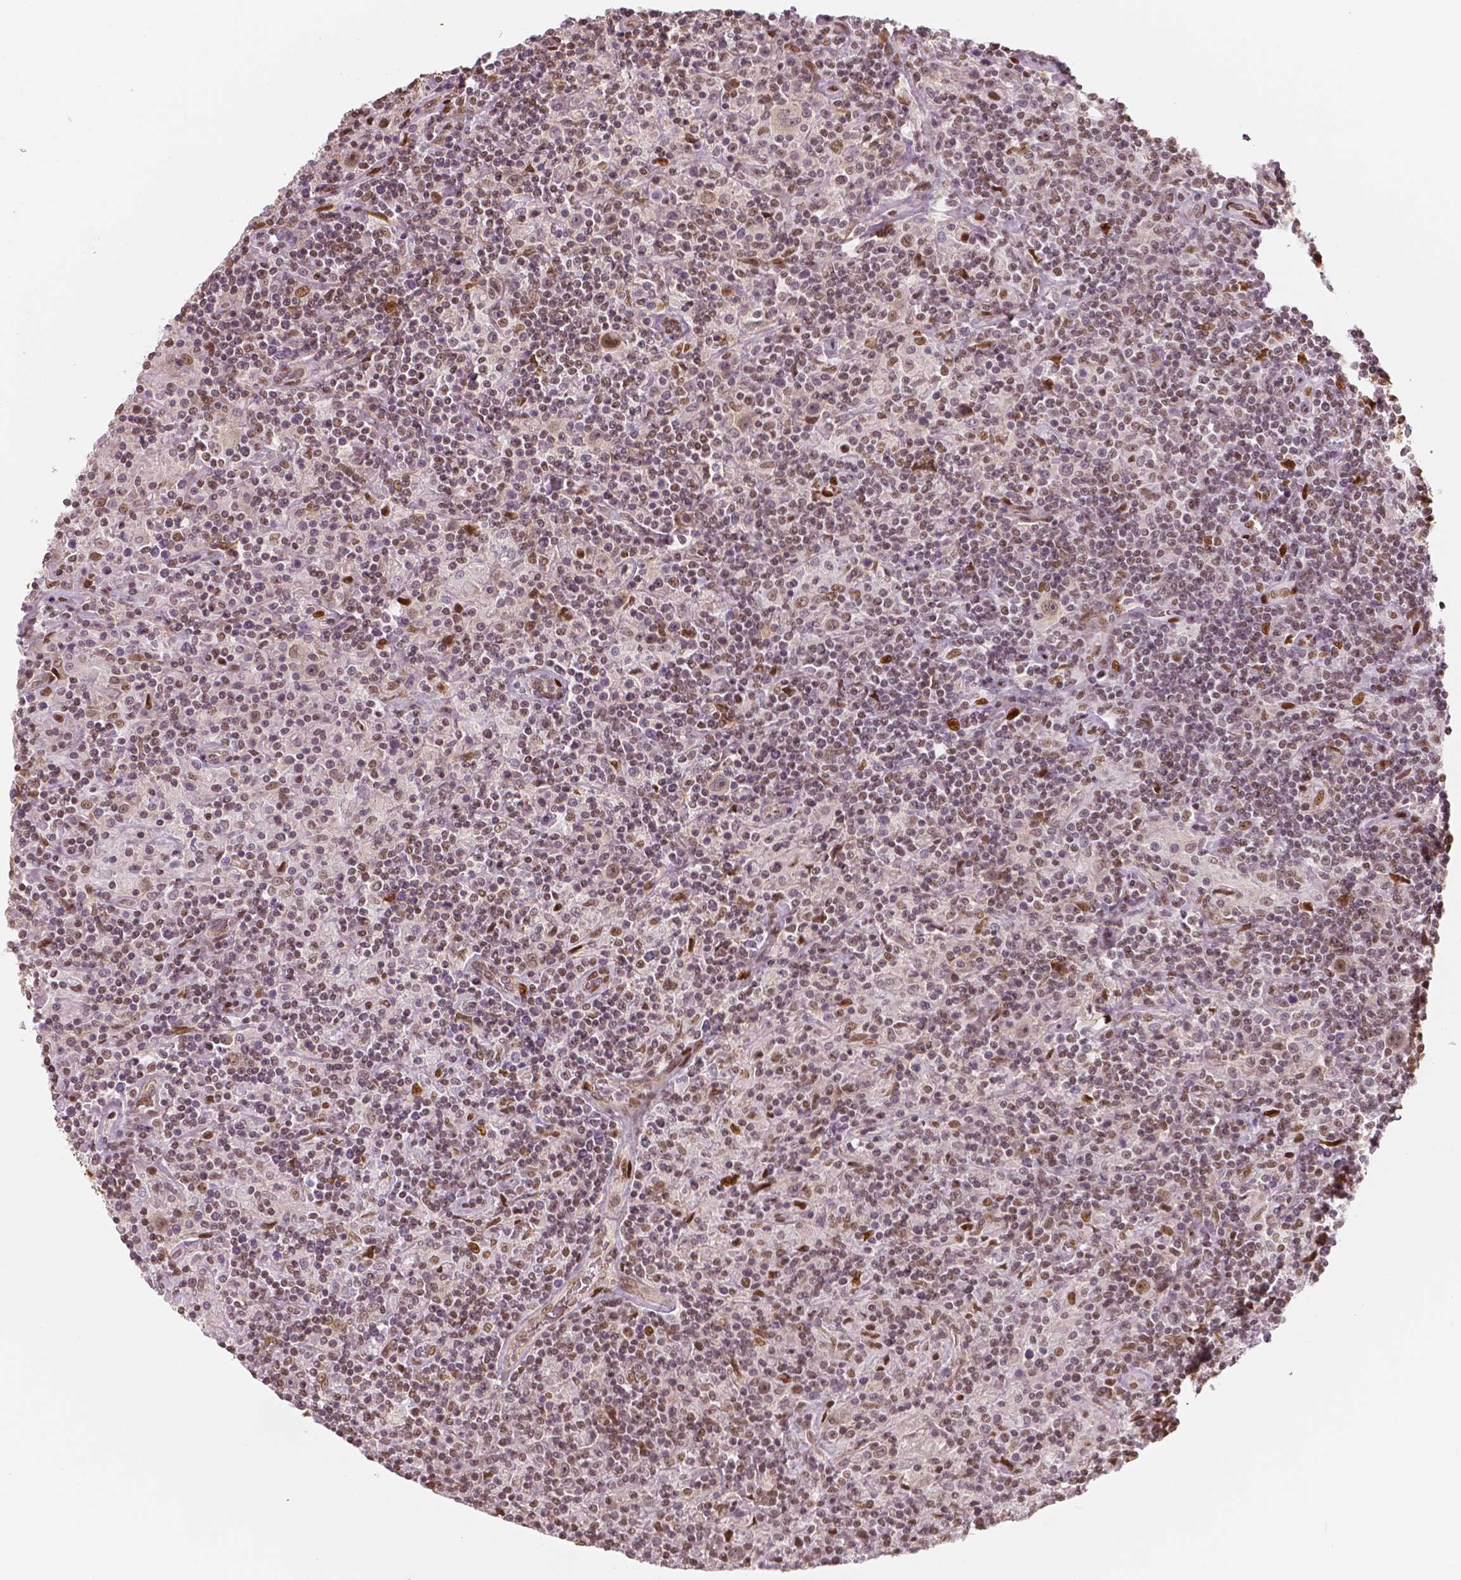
{"staining": {"intensity": "moderate", "quantity": ">75%", "location": "nuclear"}, "tissue": "lymphoma", "cell_type": "Tumor cells", "image_type": "cancer", "snomed": [{"axis": "morphology", "description": "Hodgkin's disease, NOS"}, {"axis": "topography", "description": "Lymph node"}], "caption": "Protein staining reveals moderate nuclear staining in approximately >75% of tumor cells in lymphoma. (Stains: DAB (3,3'-diaminobenzidine) in brown, nuclei in blue, Microscopy: brightfield microscopy at high magnification).", "gene": "NUCKS1", "patient": {"sex": "male", "age": 70}}